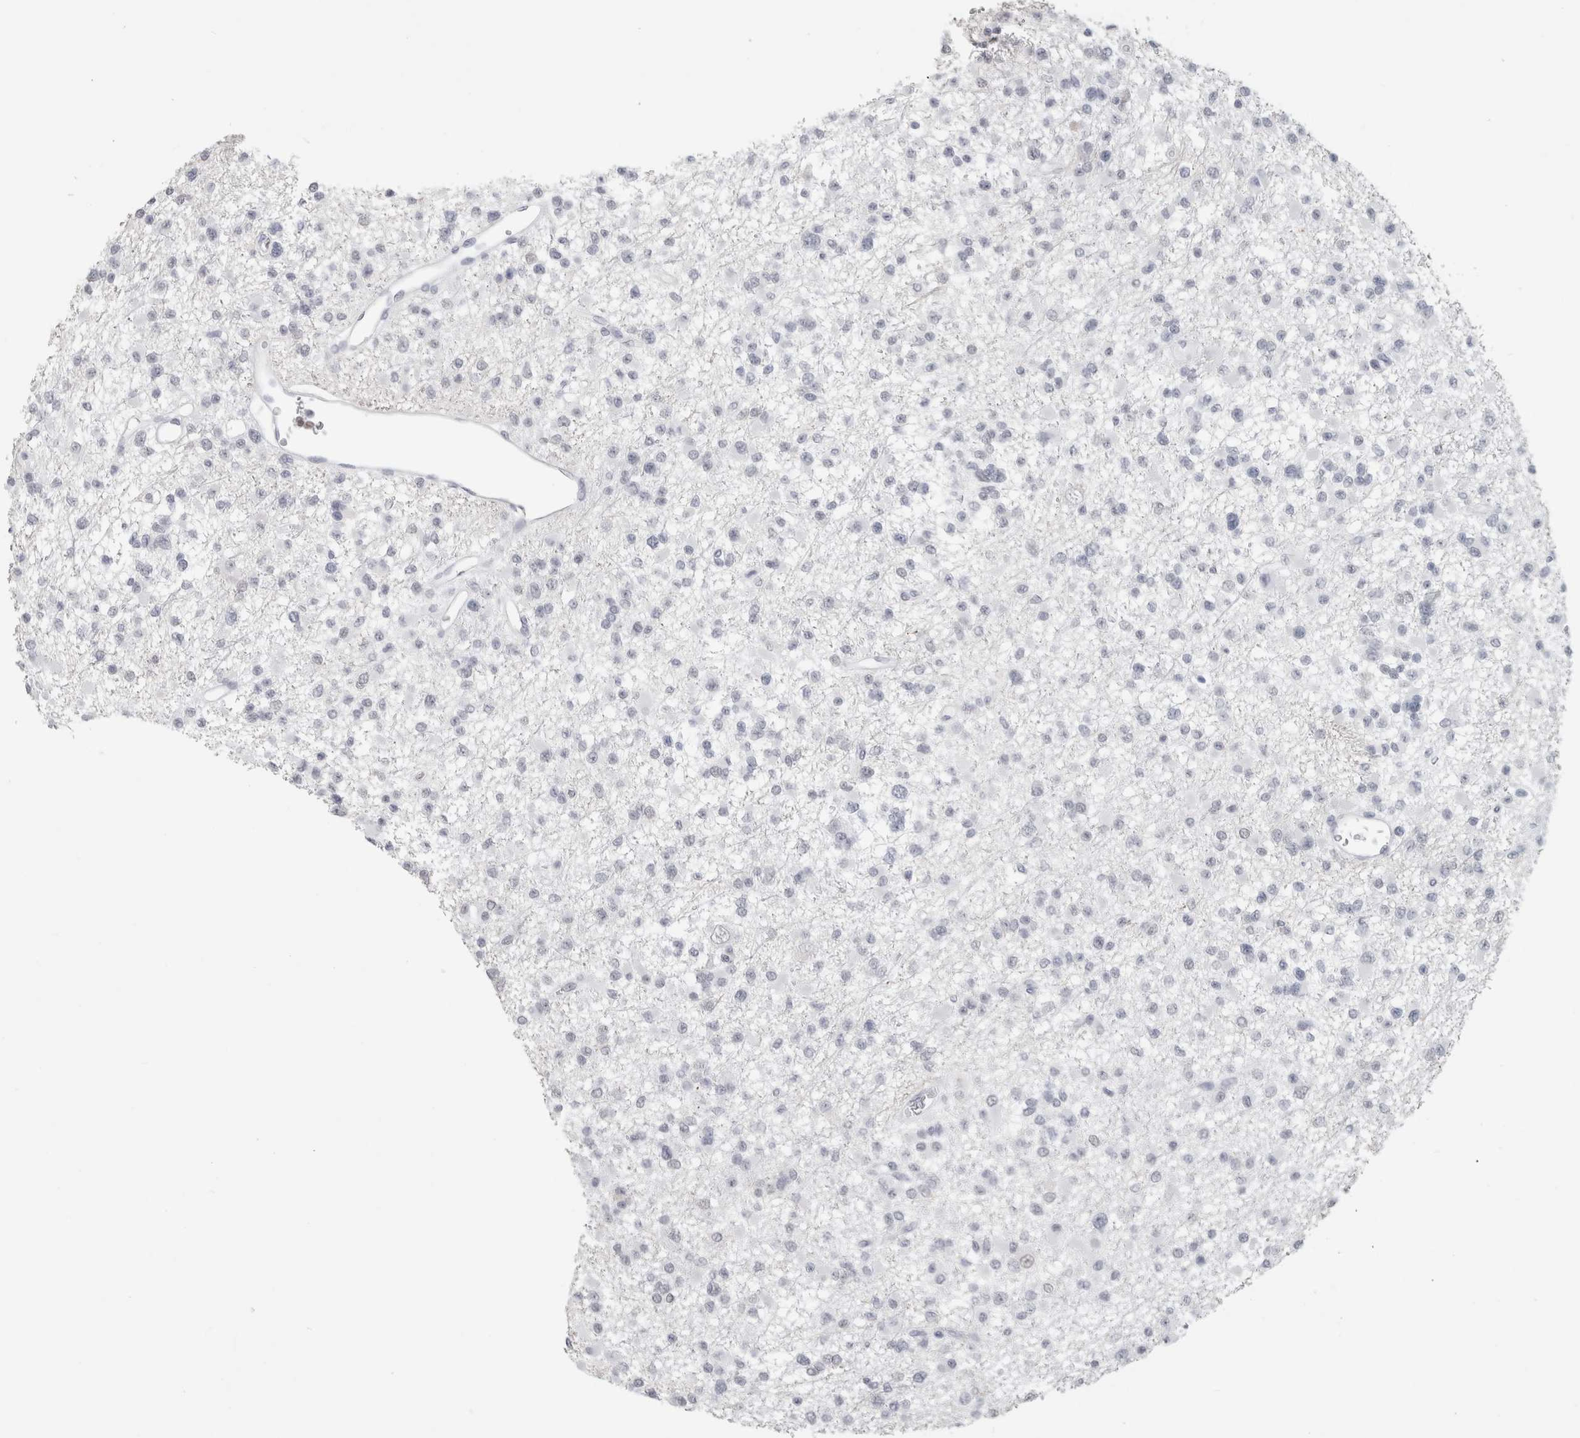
{"staining": {"intensity": "negative", "quantity": "none", "location": "none"}, "tissue": "glioma", "cell_type": "Tumor cells", "image_type": "cancer", "snomed": [{"axis": "morphology", "description": "Glioma, malignant, Low grade"}, {"axis": "topography", "description": "Brain"}], "caption": "Low-grade glioma (malignant) was stained to show a protein in brown. There is no significant positivity in tumor cells.", "gene": "SMARCC1", "patient": {"sex": "female", "age": 22}}